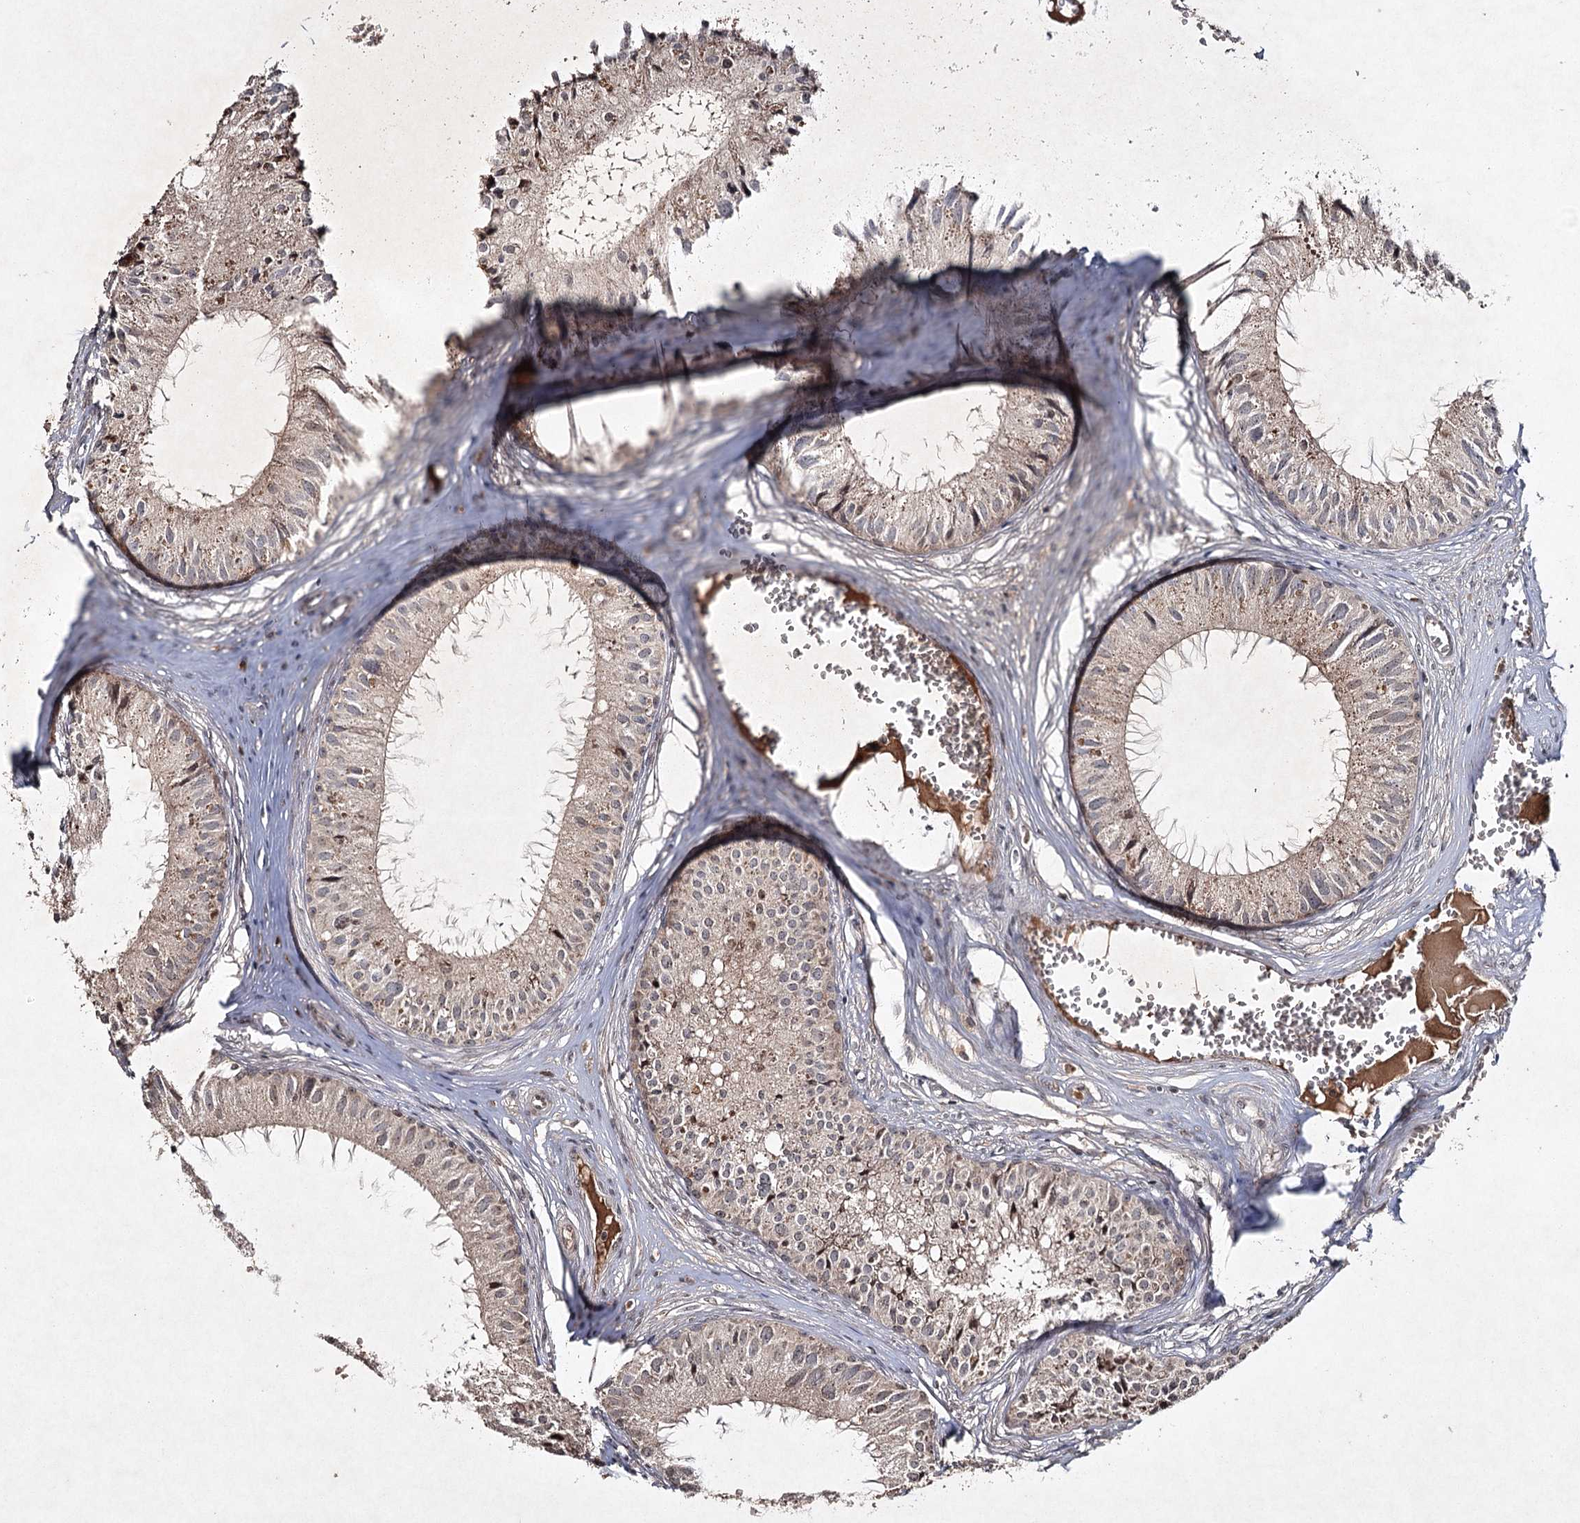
{"staining": {"intensity": "moderate", "quantity": "<25%", "location": "cytoplasmic/membranous"}, "tissue": "epididymis", "cell_type": "Glandular cells", "image_type": "normal", "snomed": [{"axis": "morphology", "description": "Normal tissue, NOS"}, {"axis": "topography", "description": "Epididymis"}], "caption": "About <25% of glandular cells in normal epididymis show moderate cytoplasmic/membranous protein staining as visualized by brown immunohistochemical staining.", "gene": "CYP2B6", "patient": {"sex": "male", "age": 36}}